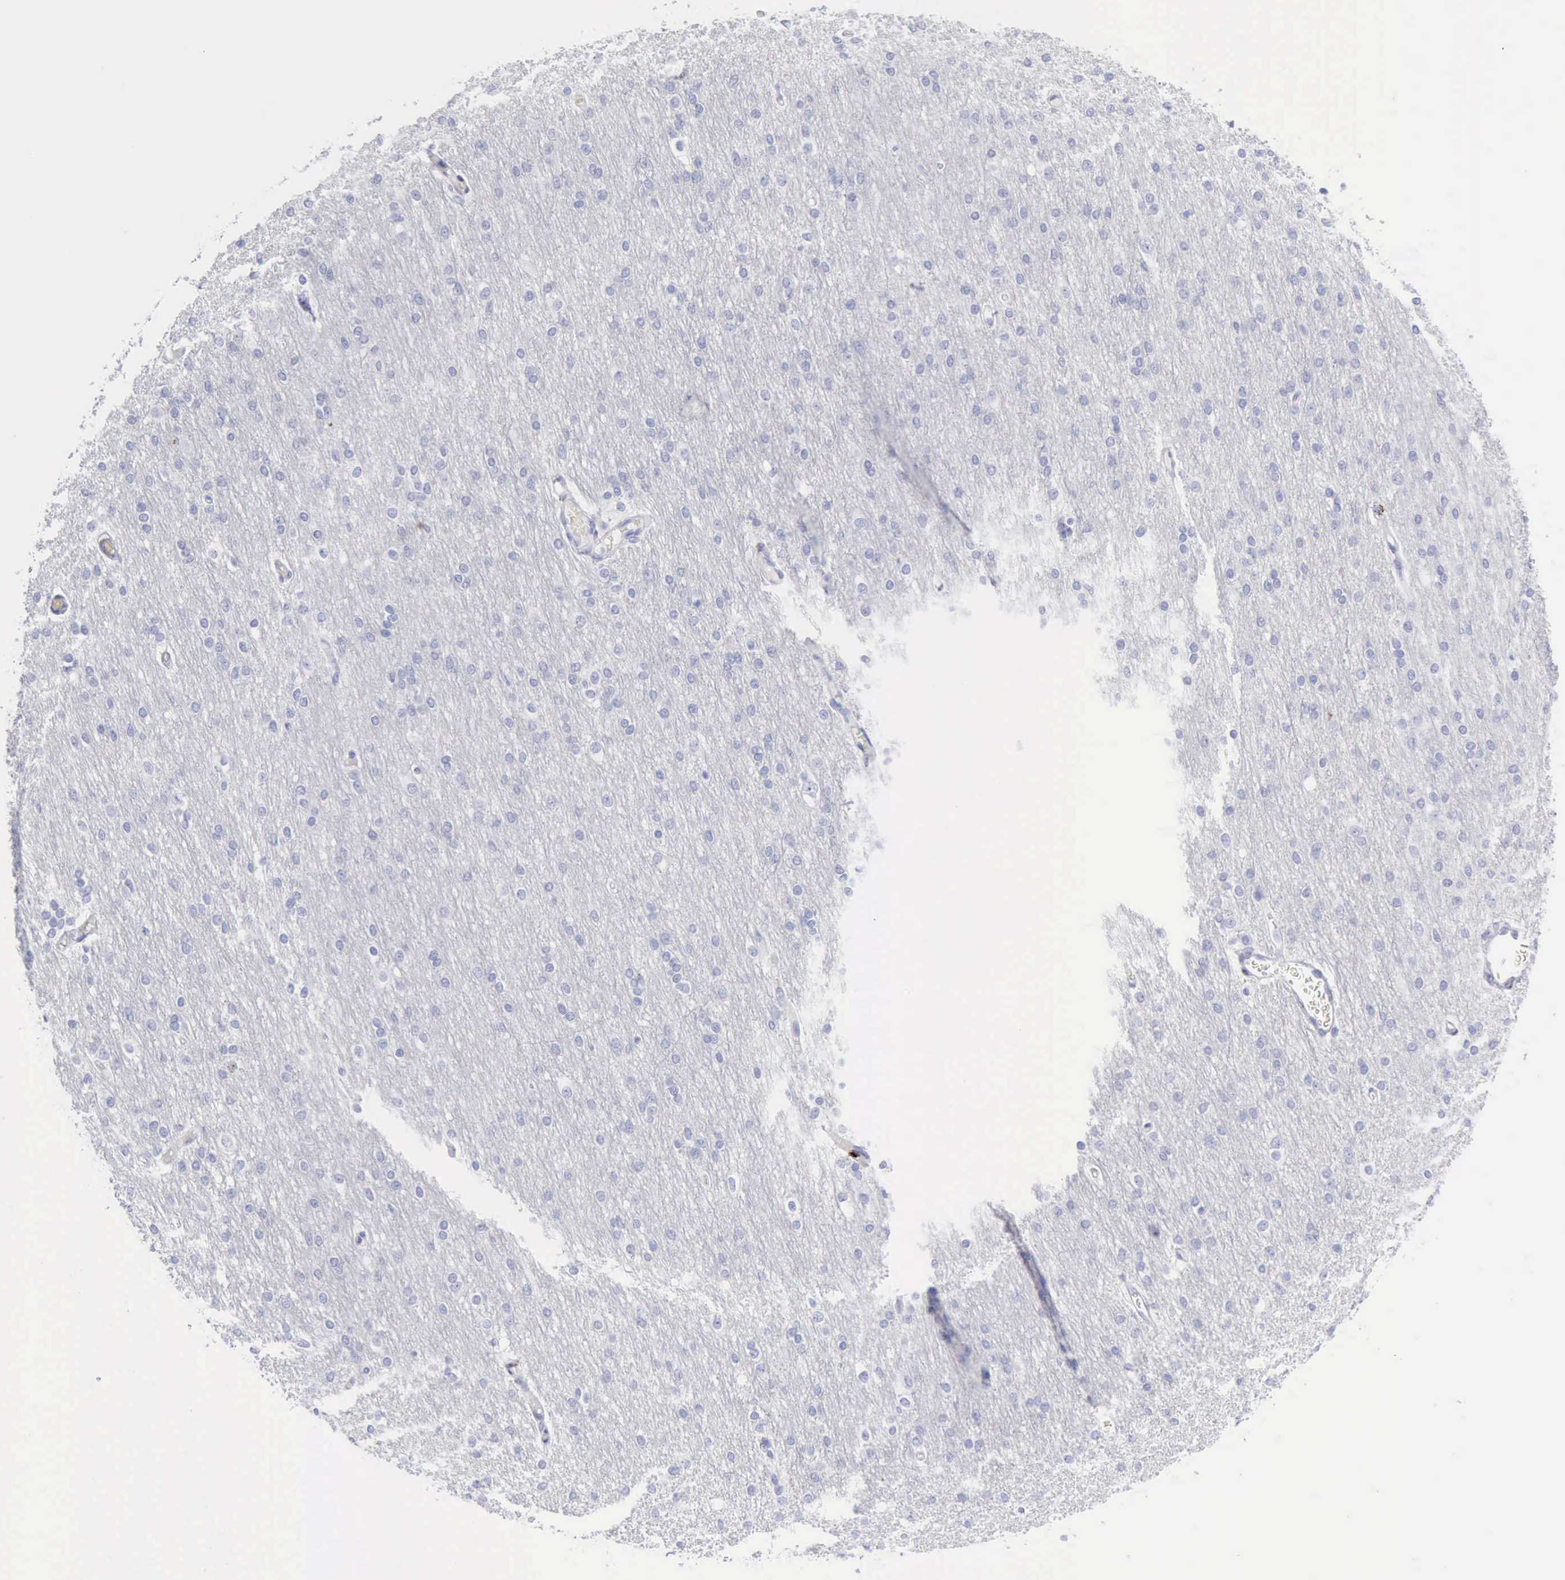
{"staining": {"intensity": "negative", "quantity": "none", "location": "none"}, "tissue": "cerebral cortex", "cell_type": "Endothelial cells", "image_type": "normal", "snomed": [{"axis": "morphology", "description": "Normal tissue, NOS"}, {"axis": "morphology", "description": "Inflammation, NOS"}, {"axis": "topography", "description": "Cerebral cortex"}], "caption": "This is a photomicrograph of immunohistochemistry (IHC) staining of benign cerebral cortex, which shows no staining in endothelial cells.", "gene": "GZMB", "patient": {"sex": "male", "age": 6}}